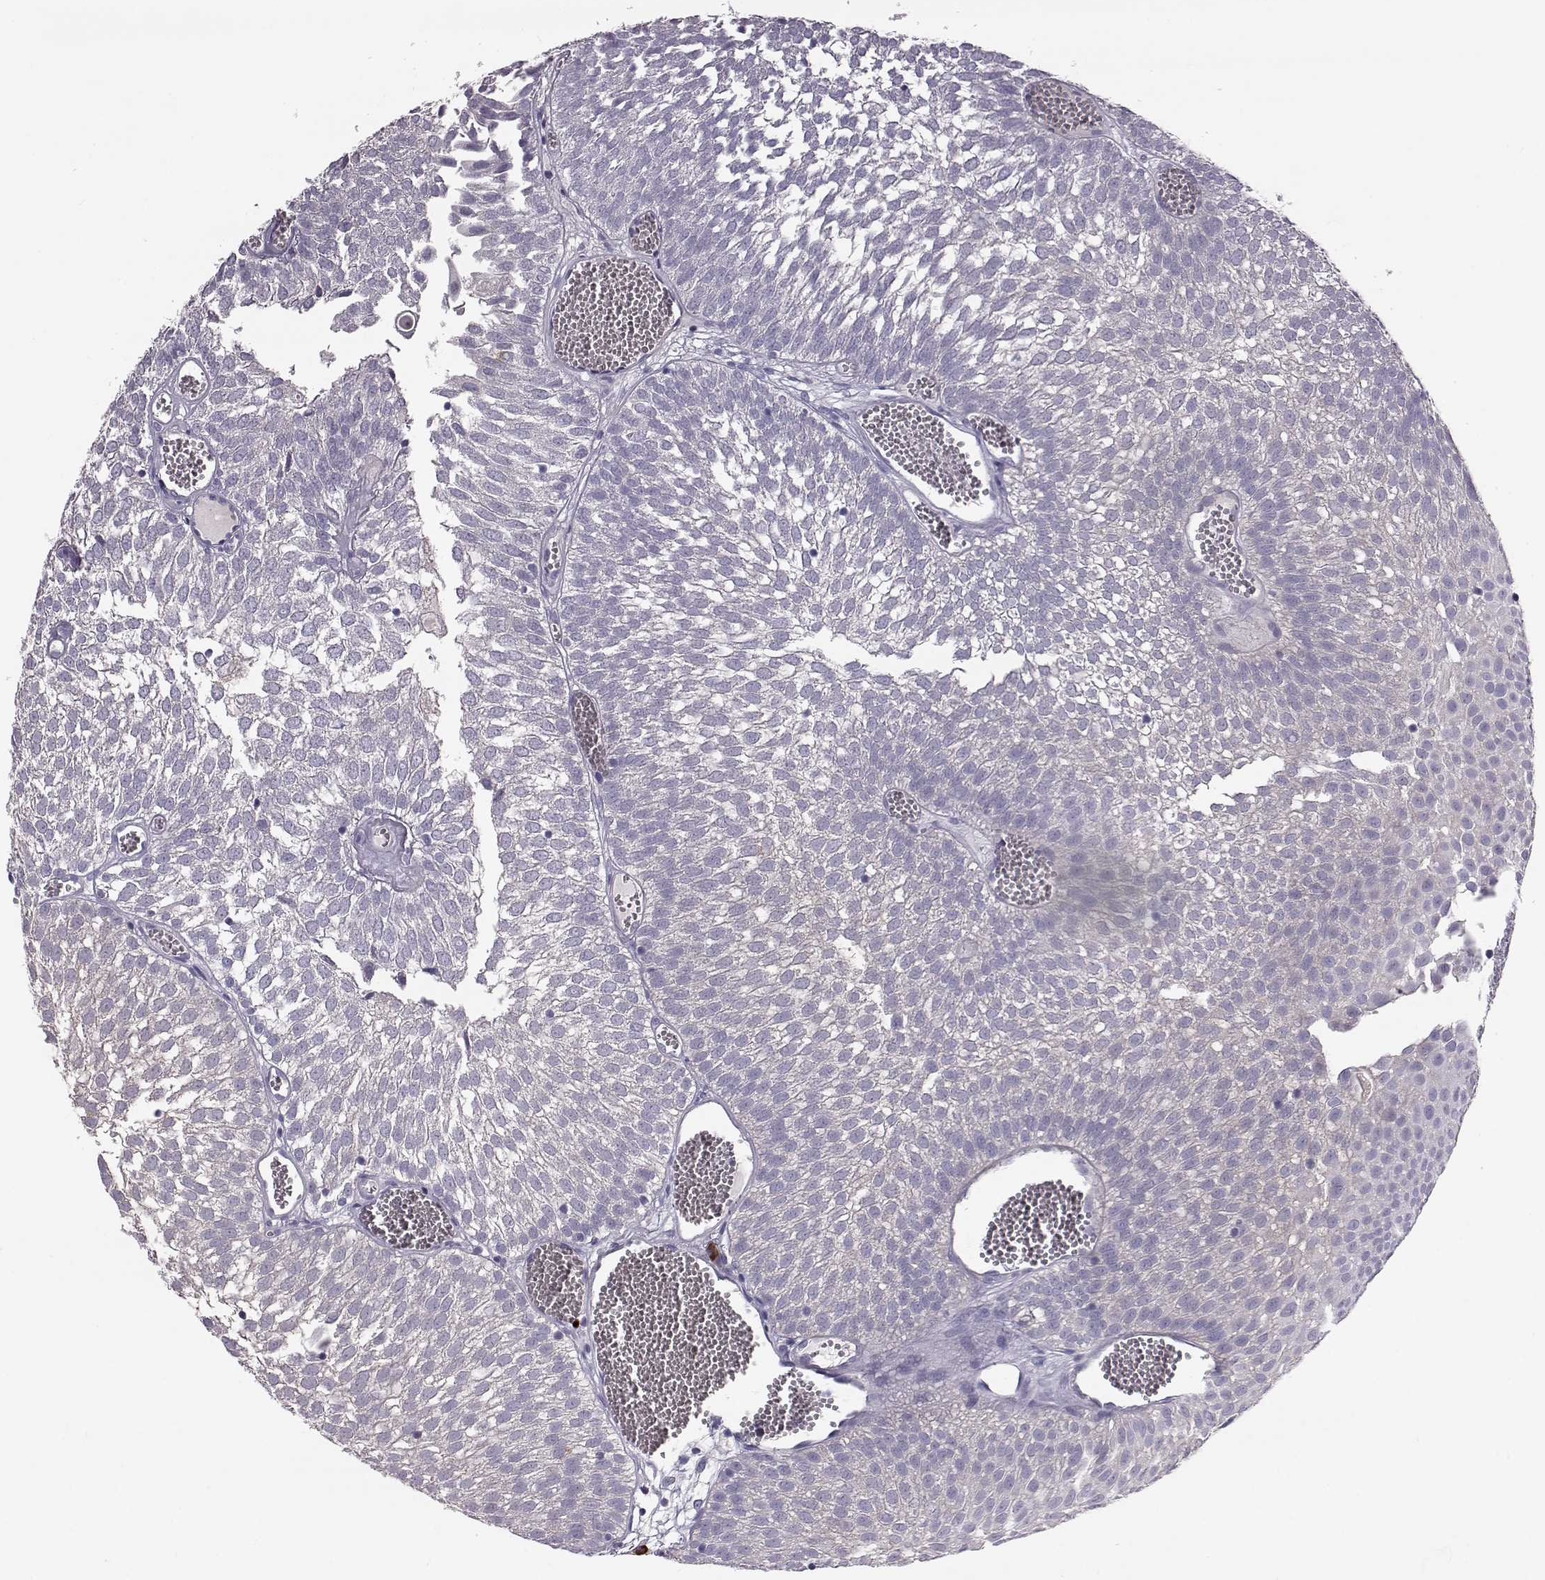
{"staining": {"intensity": "negative", "quantity": "none", "location": "none"}, "tissue": "urothelial cancer", "cell_type": "Tumor cells", "image_type": "cancer", "snomed": [{"axis": "morphology", "description": "Urothelial carcinoma, Low grade"}, {"axis": "topography", "description": "Urinary bladder"}], "caption": "Immunohistochemical staining of urothelial cancer demonstrates no significant expression in tumor cells.", "gene": "ADGRG5", "patient": {"sex": "male", "age": 52}}